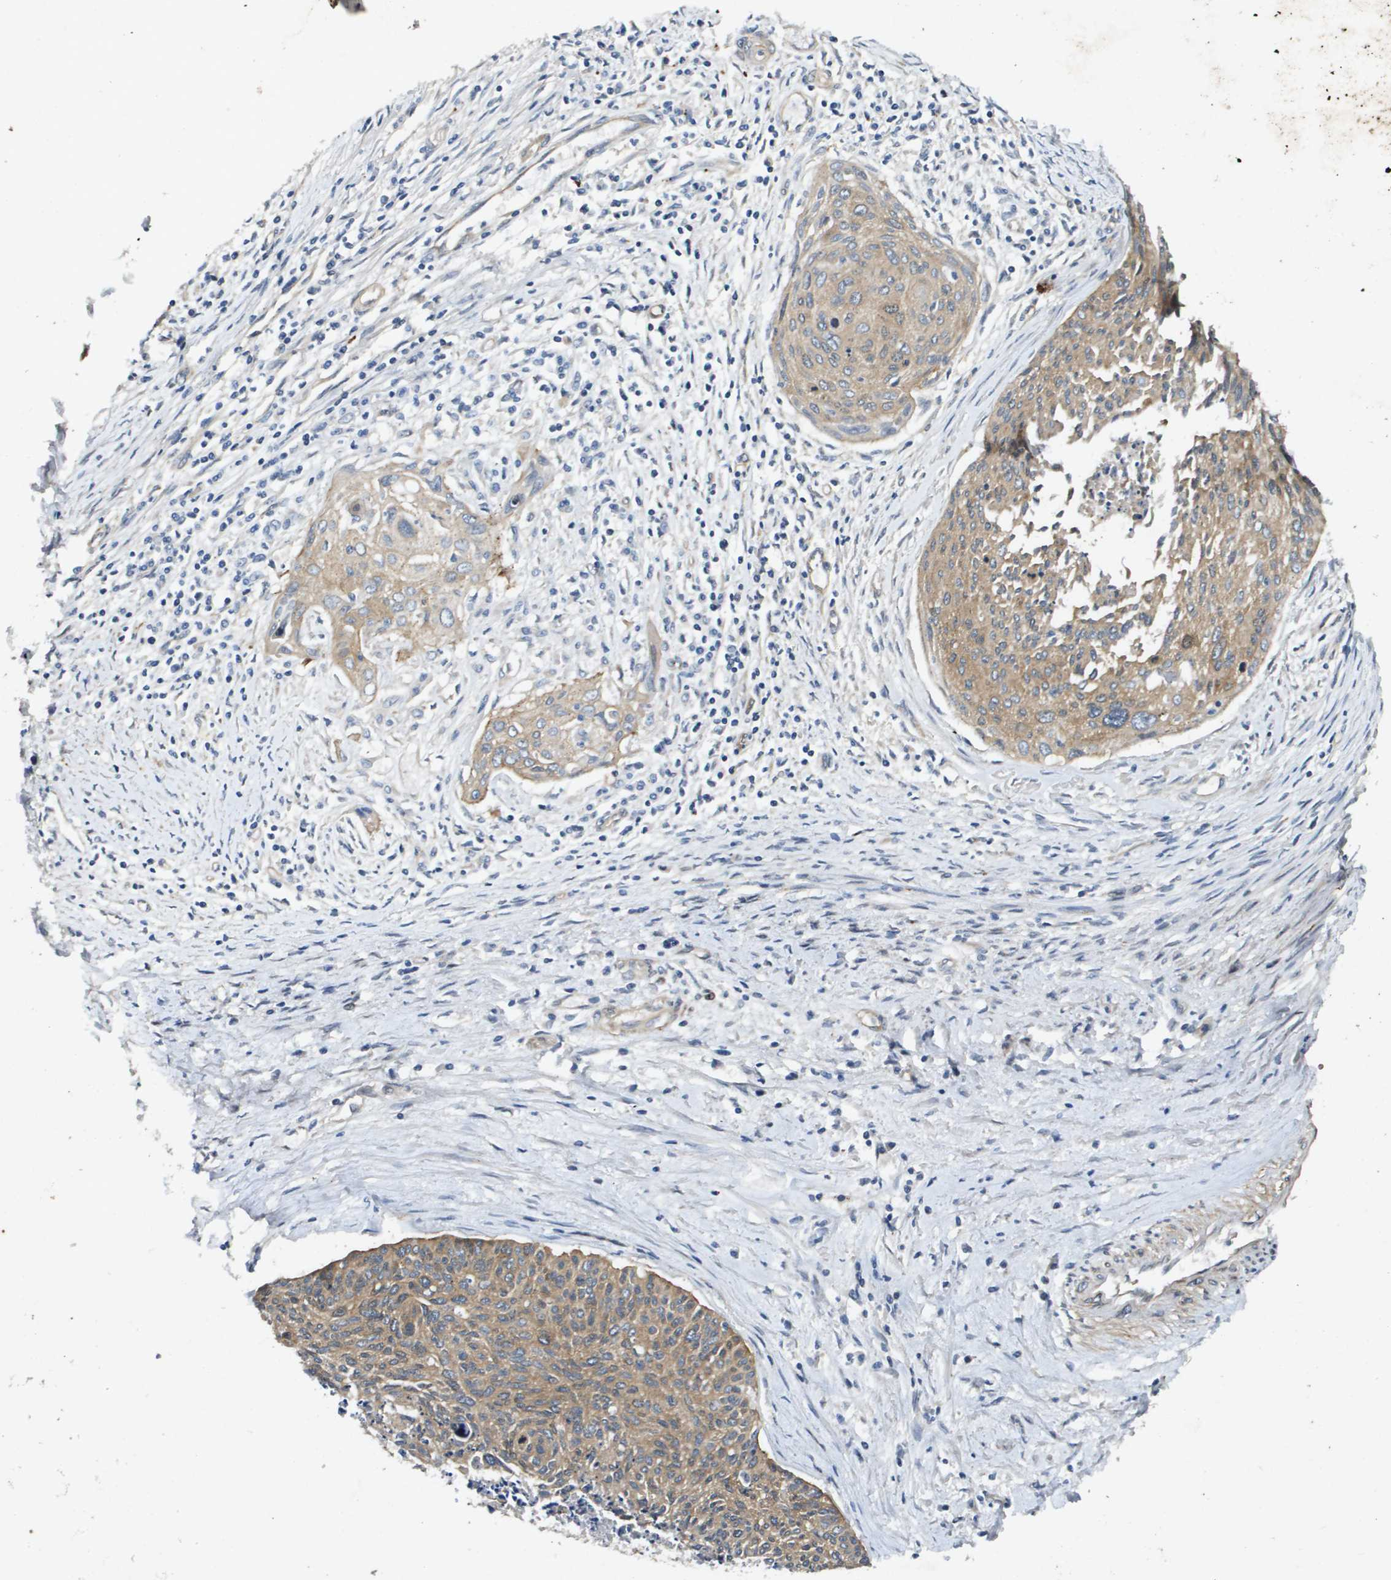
{"staining": {"intensity": "weak", "quantity": ">75%", "location": "cytoplasmic/membranous"}, "tissue": "cervical cancer", "cell_type": "Tumor cells", "image_type": "cancer", "snomed": [{"axis": "morphology", "description": "Squamous cell carcinoma, NOS"}, {"axis": "topography", "description": "Cervix"}], "caption": "Weak cytoplasmic/membranous staining for a protein is appreciated in approximately >75% of tumor cells of cervical cancer using immunohistochemistry.", "gene": "PGAP3", "patient": {"sex": "female", "age": 55}}